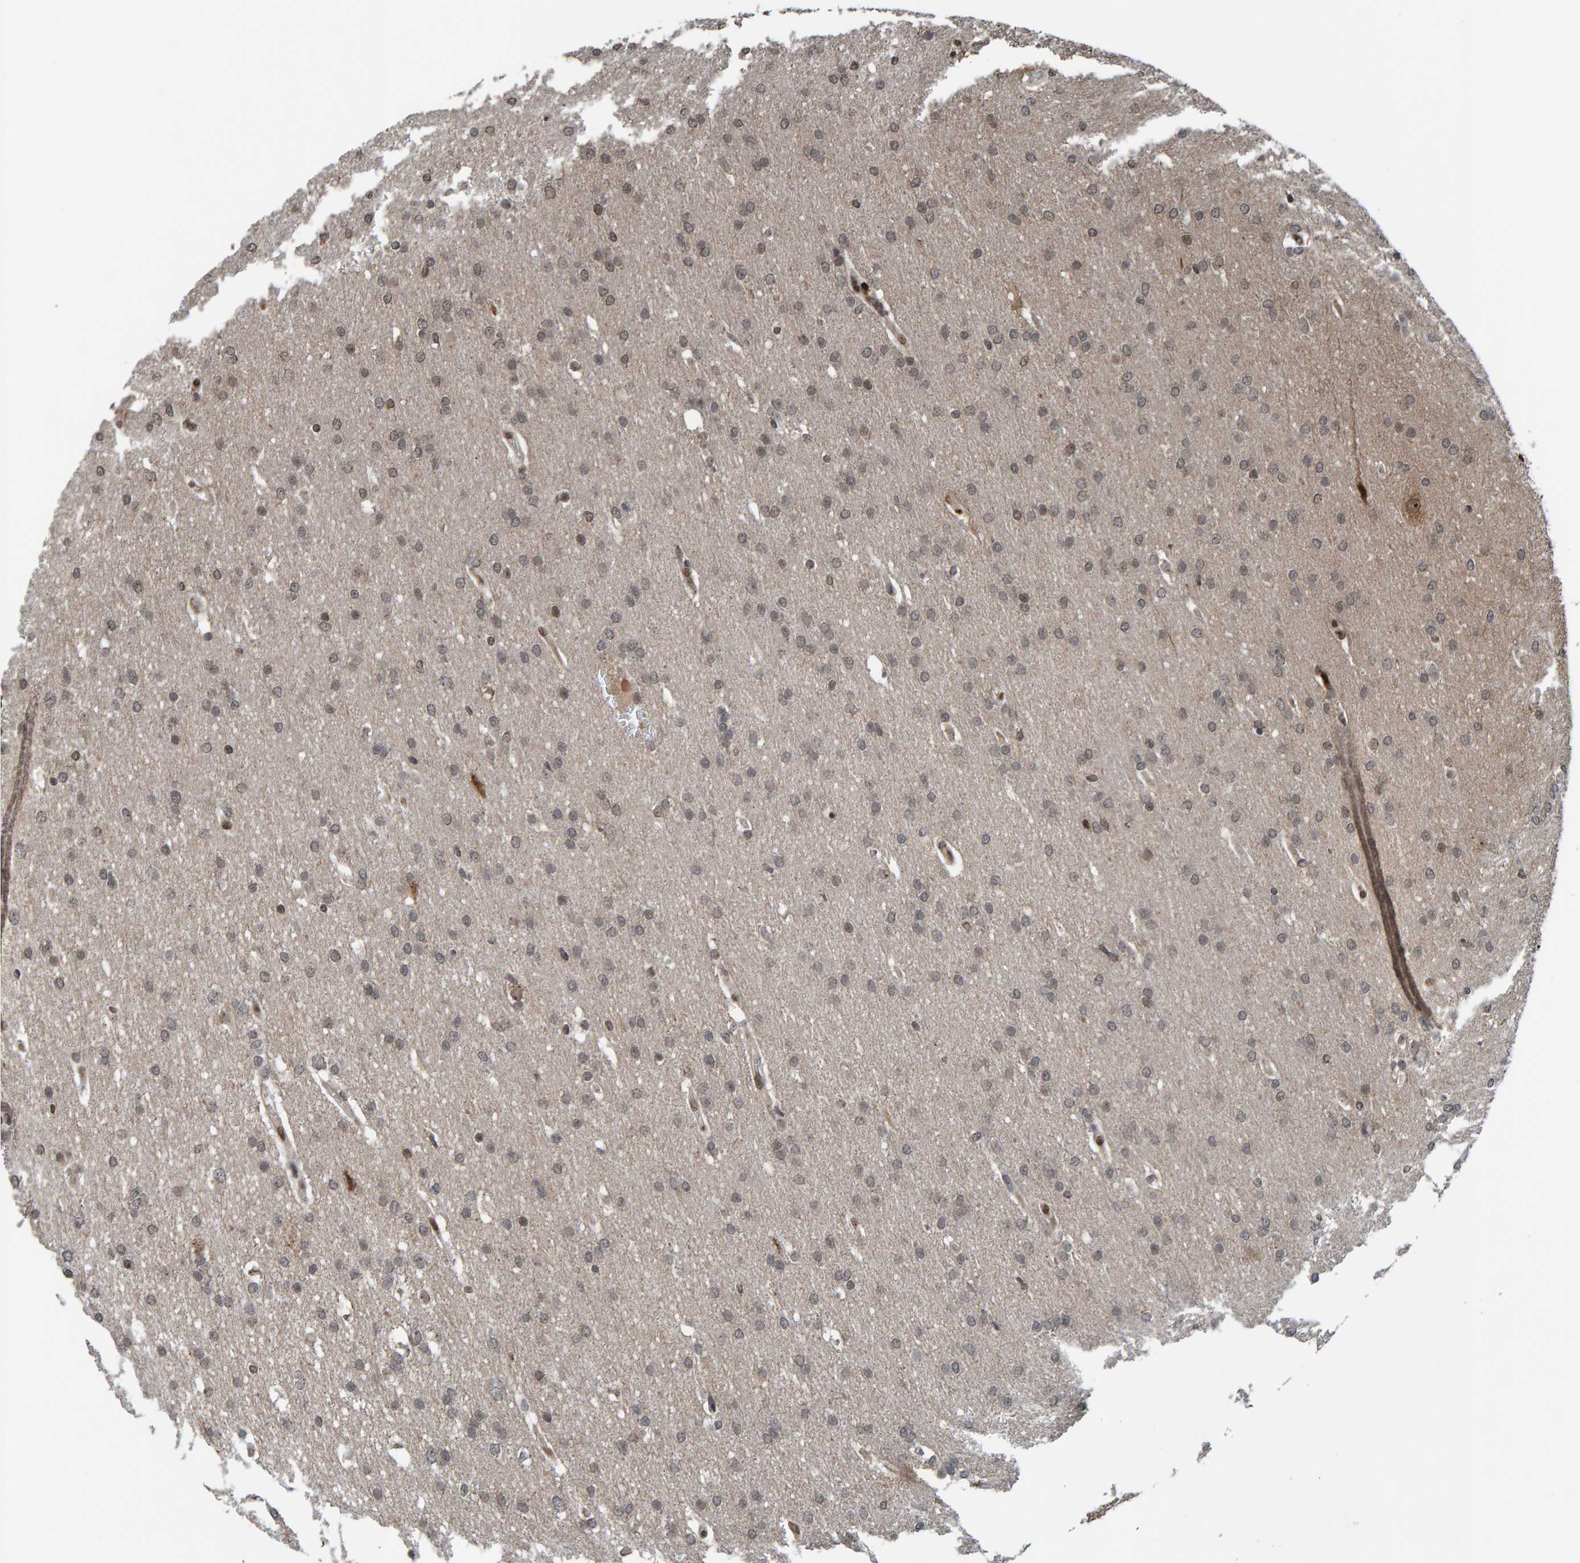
{"staining": {"intensity": "weak", "quantity": "<25%", "location": "nuclear"}, "tissue": "glioma", "cell_type": "Tumor cells", "image_type": "cancer", "snomed": [{"axis": "morphology", "description": "Glioma, malignant, Low grade"}, {"axis": "topography", "description": "Brain"}], "caption": "Immunohistochemical staining of low-grade glioma (malignant) exhibits no significant expression in tumor cells.", "gene": "ZNF366", "patient": {"sex": "female", "age": 37}}